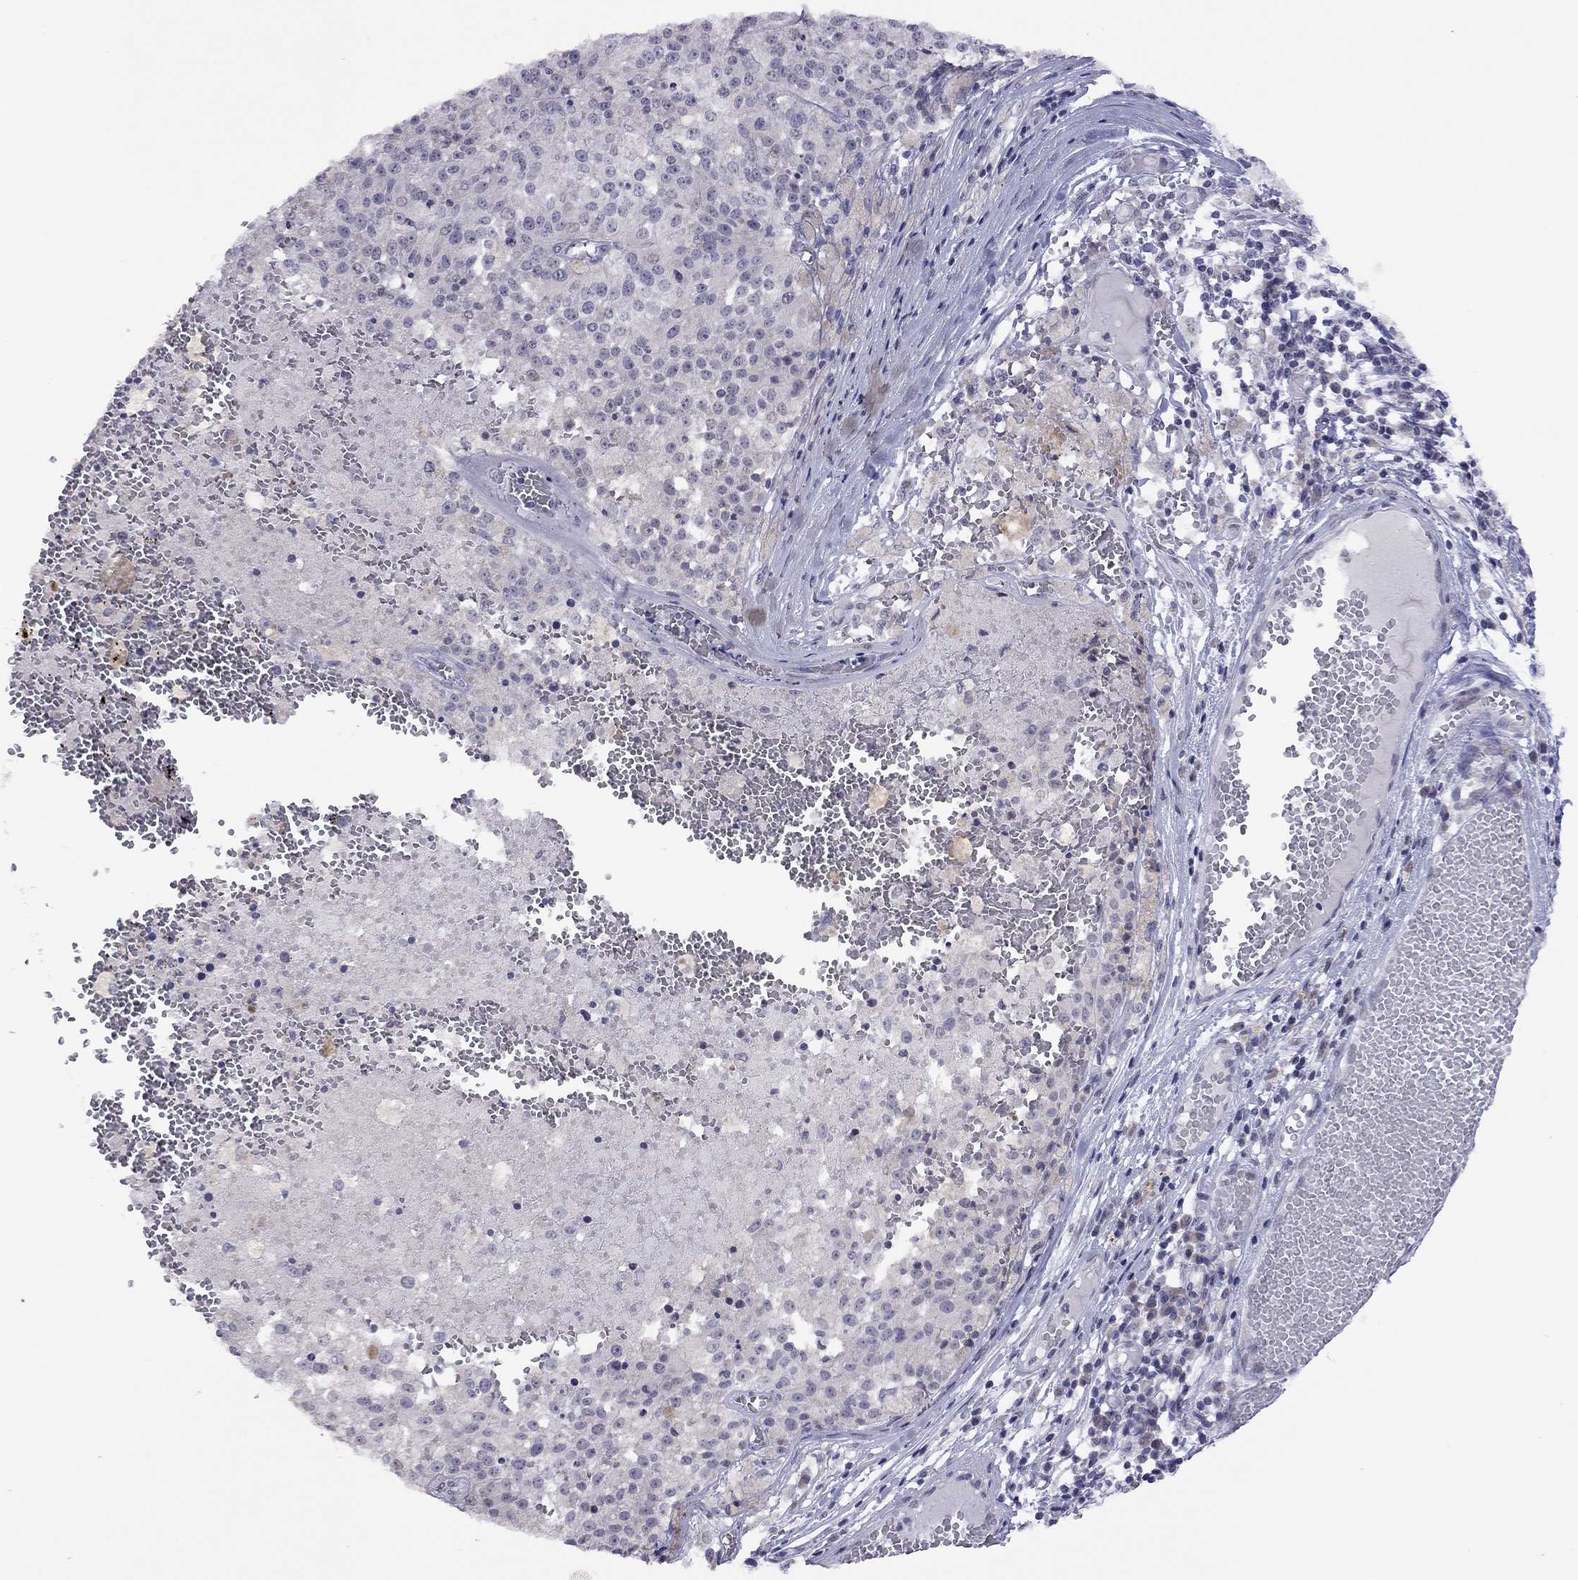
{"staining": {"intensity": "negative", "quantity": "none", "location": "none"}, "tissue": "melanoma", "cell_type": "Tumor cells", "image_type": "cancer", "snomed": [{"axis": "morphology", "description": "Malignant melanoma, Metastatic site"}, {"axis": "topography", "description": "Lymph node"}], "caption": "The IHC image has no significant positivity in tumor cells of malignant melanoma (metastatic site) tissue. (Stains: DAB immunohistochemistry with hematoxylin counter stain, Microscopy: brightfield microscopy at high magnification).", "gene": "HES5", "patient": {"sex": "female", "age": 64}}